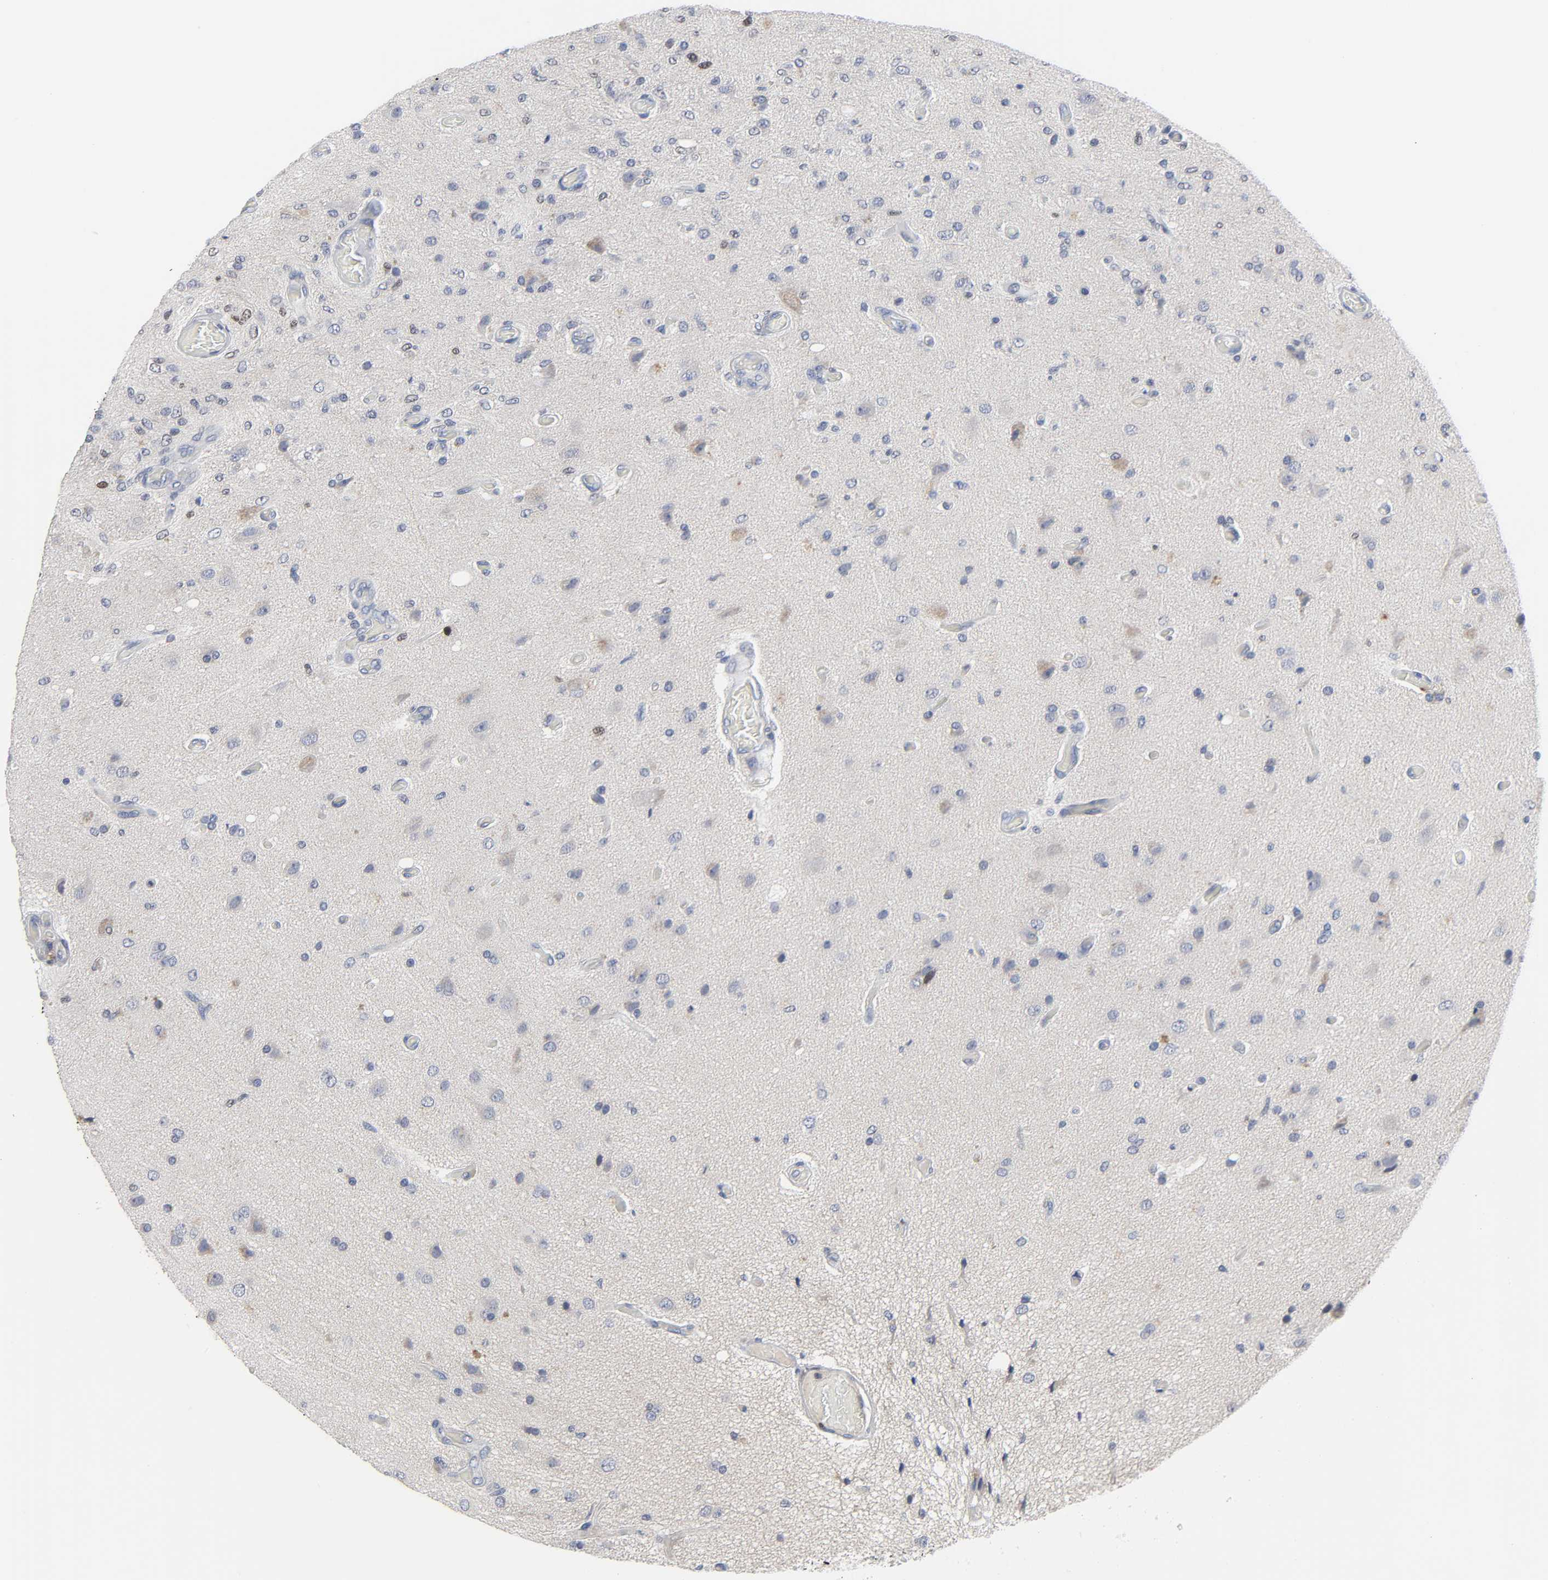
{"staining": {"intensity": "moderate", "quantity": "<25%", "location": "nuclear"}, "tissue": "glioma", "cell_type": "Tumor cells", "image_type": "cancer", "snomed": [{"axis": "morphology", "description": "Normal tissue, NOS"}, {"axis": "morphology", "description": "Glioma, malignant, High grade"}, {"axis": "topography", "description": "Cerebral cortex"}], "caption": "IHC staining of malignant glioma (high-grade), which demonstrates low levels of moderate nuclear positivity in approximately <25% of tumor cells indicating moderate nuclear protein staining. The staining was performed using DAB (3,3'-diaminobenzidine) (brown) for protein detection and nuclei were counterstained in hematoxylin (blue).", "gene": "WEE1", "patient": {"sex": "male", "age": 77}}